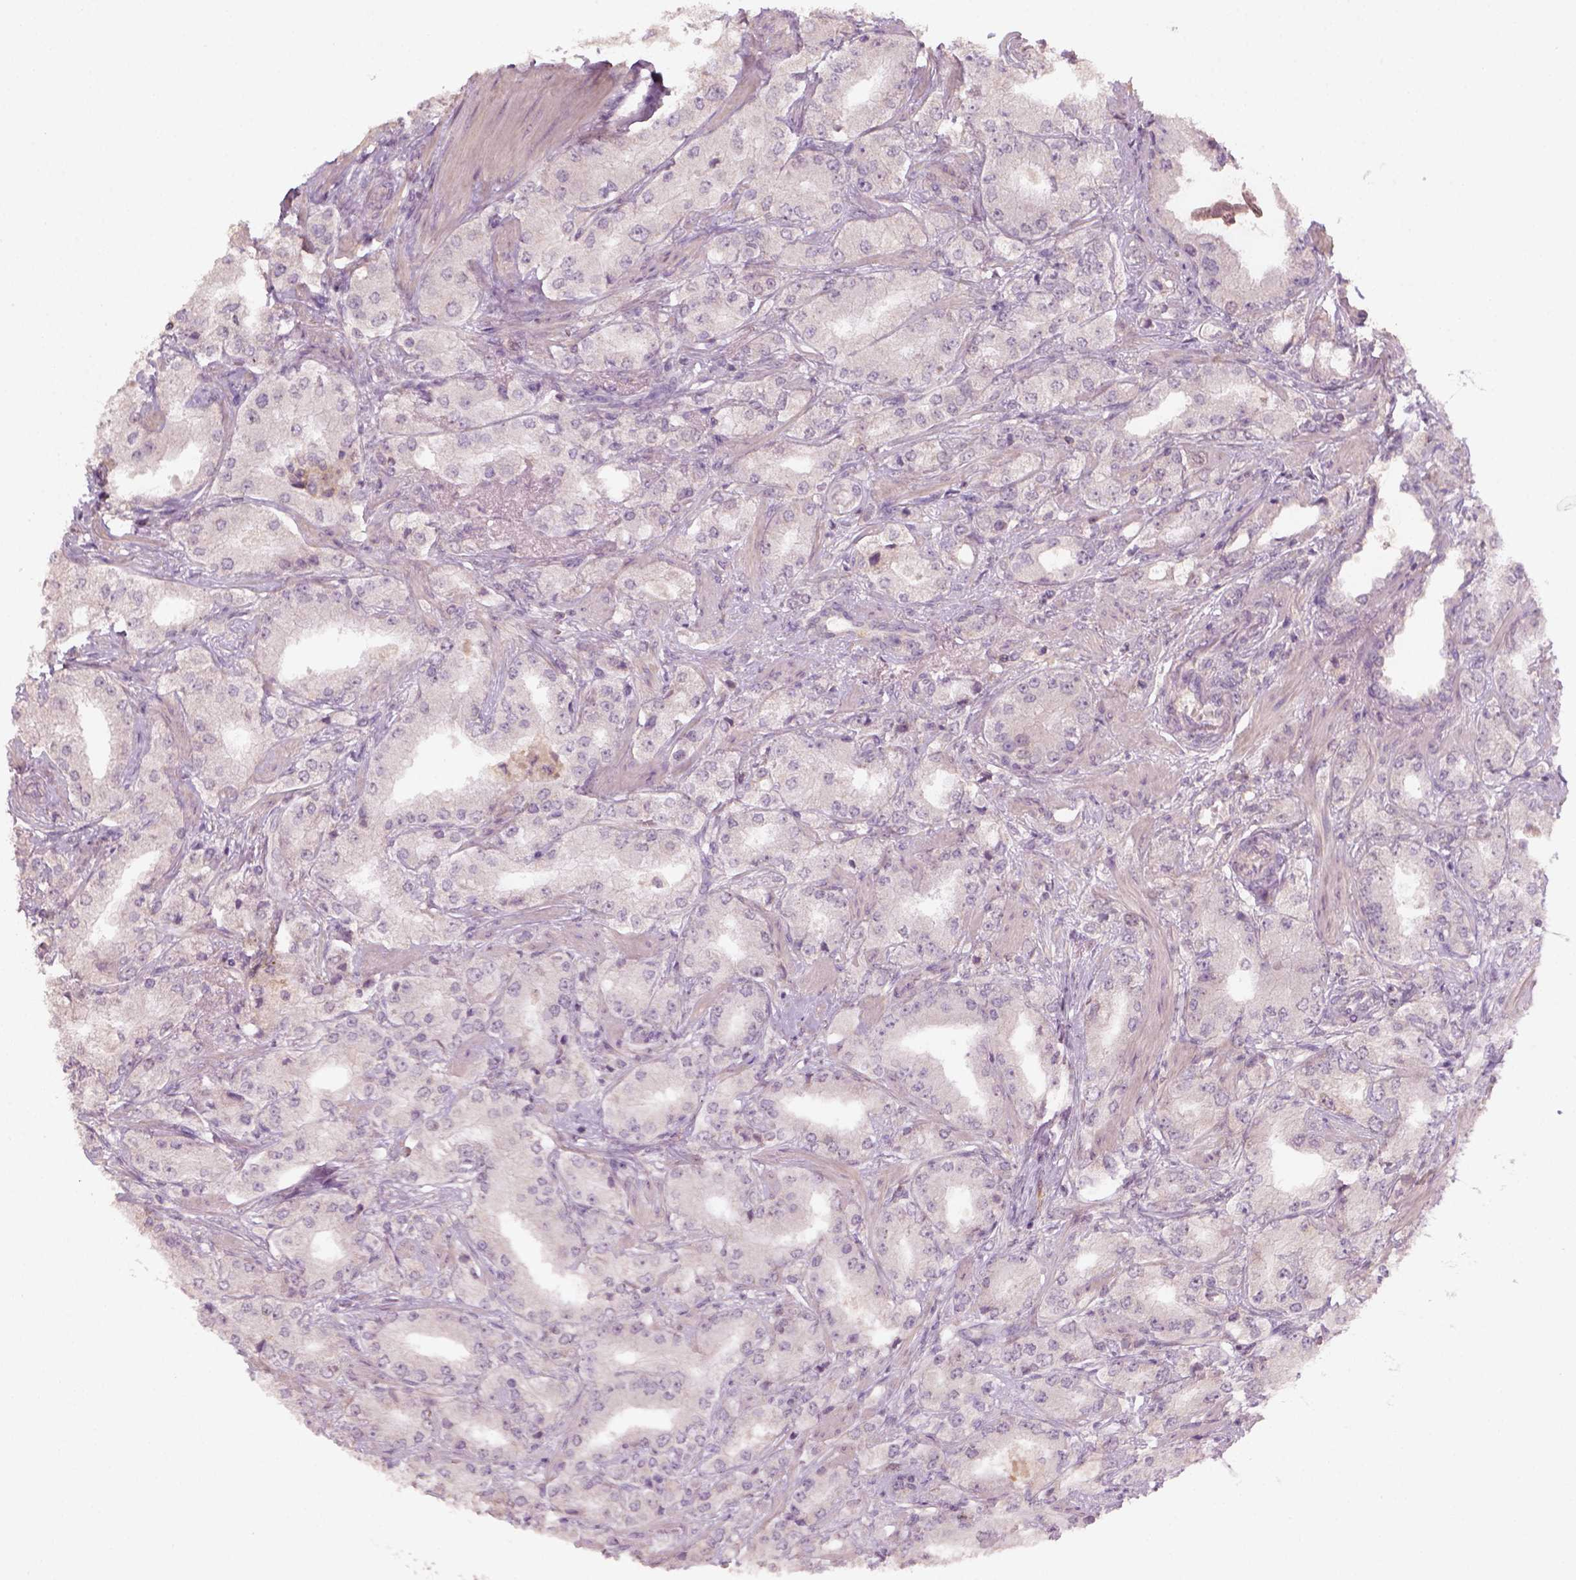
{"staining": {"intensity": "negative", "quantity": "none", "location": "none"}, "tissue": "prostate cancer", "cell_type": "Tumor cells", "image_type": "cancer", "snomed": [{"axis": "morphology", "description": "Adenocarcinoma, Low grade"}, {"axis": "topography", "description": "Prostate"}], "caption": "The immunohistochemistry micrograph has no significant staining in tumor cells of adenocarcinoma (low-grade) (prostate) tissue. (DAB (3,3'-diaminobenzidine) immunohistochemistry, high magnification).", "gene": "AQP9", "patient": {"sex": "male", "age": 60}}